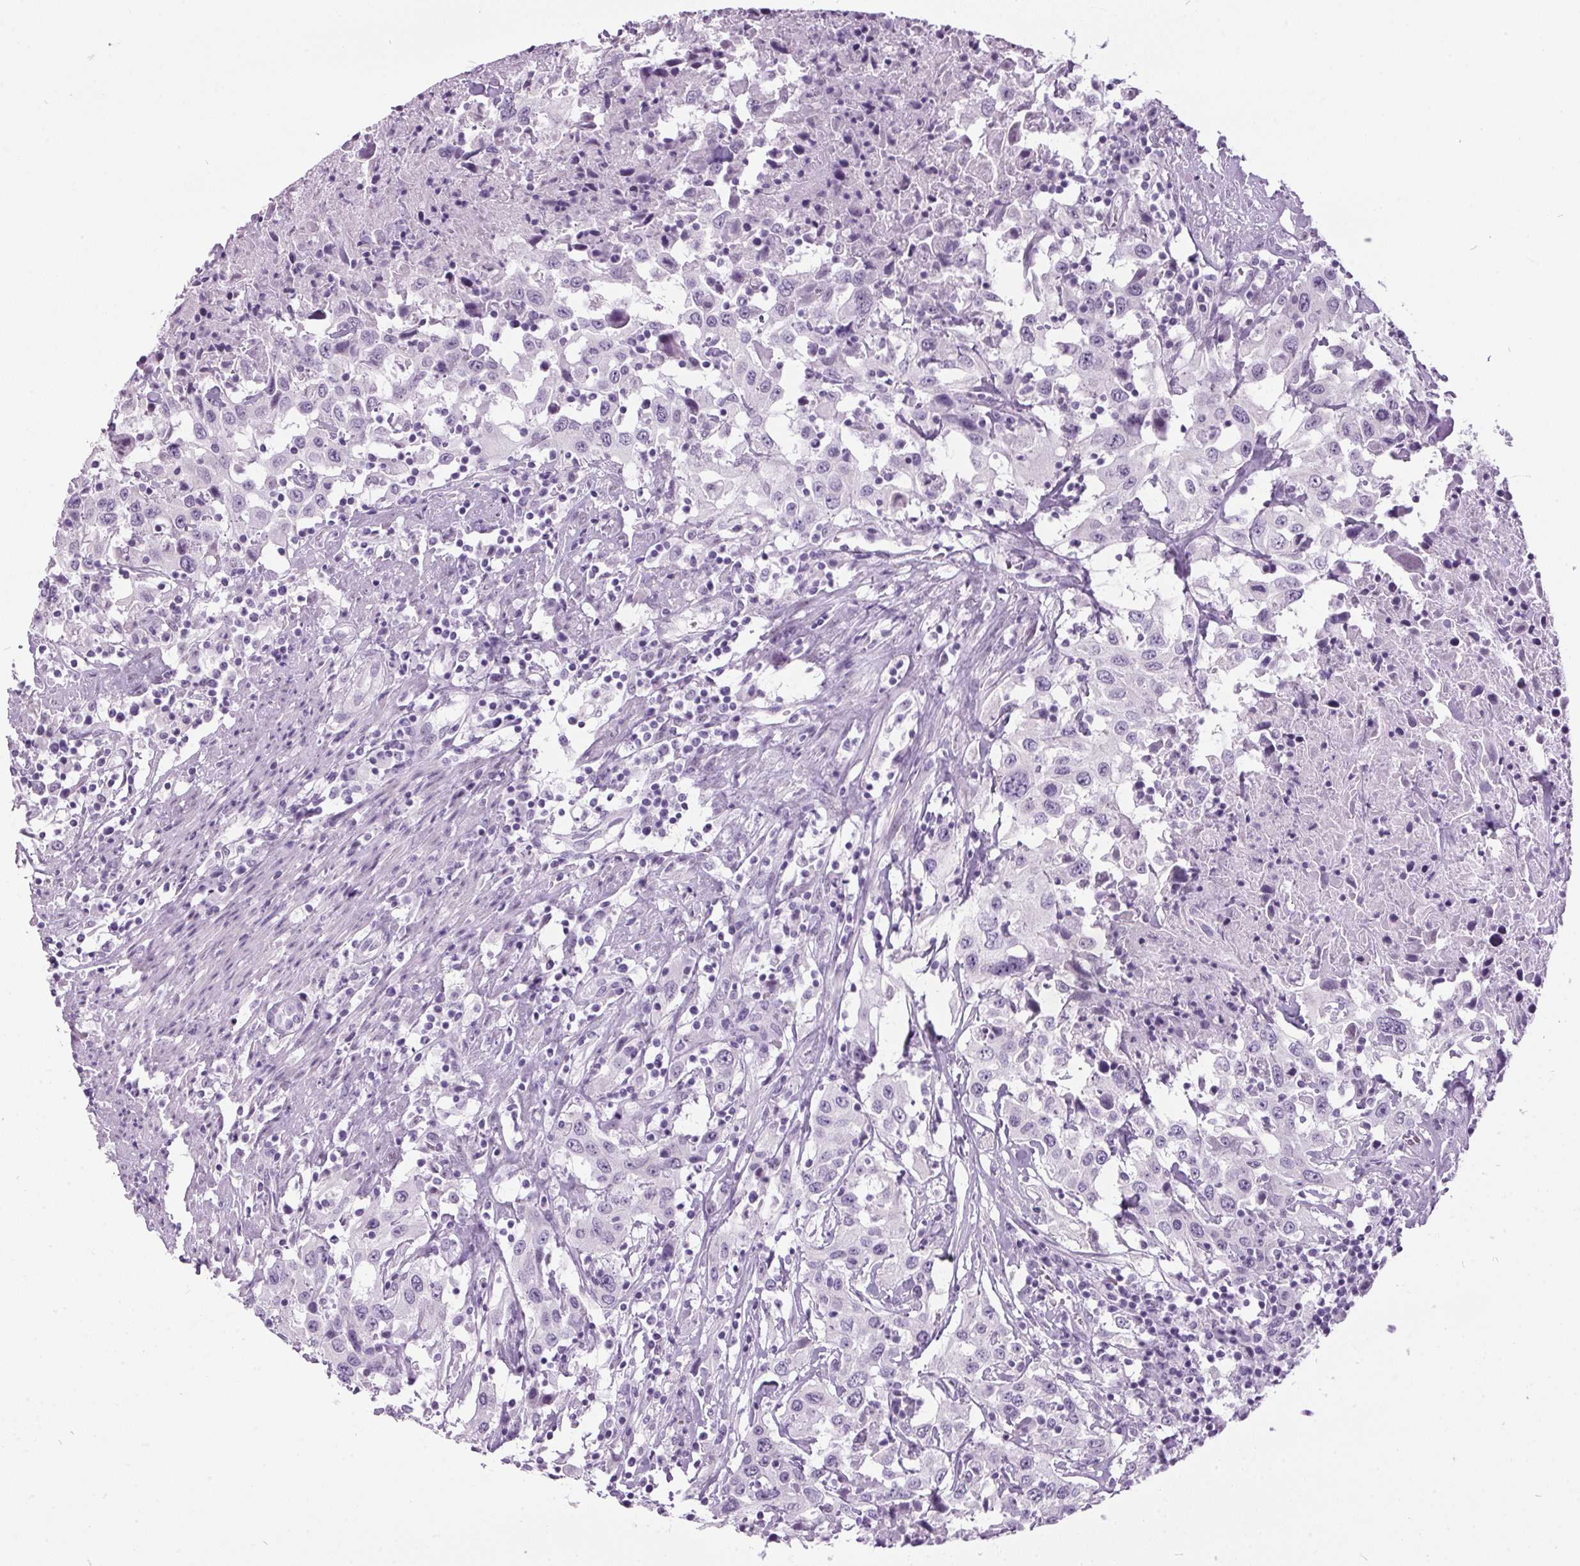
{"staining": {"intensity": "negative", "quantity": "none", "location": "none"}, "tissue": "urothelial cancer", "cell_type": "Tumor cells", "image_type": "cancer", "snomed": [{"axis": "morphology", "description": "Urothelial carcinoma, High grade"}, {"axis": "topography", "description": "Urinary bladder"}], "caption": "This is an IHC histopathology image of urothelial cancer. There is no expression in tumor cells.", "gene": "ODAD2", "patient": {"sex": "male", "age": 61}}